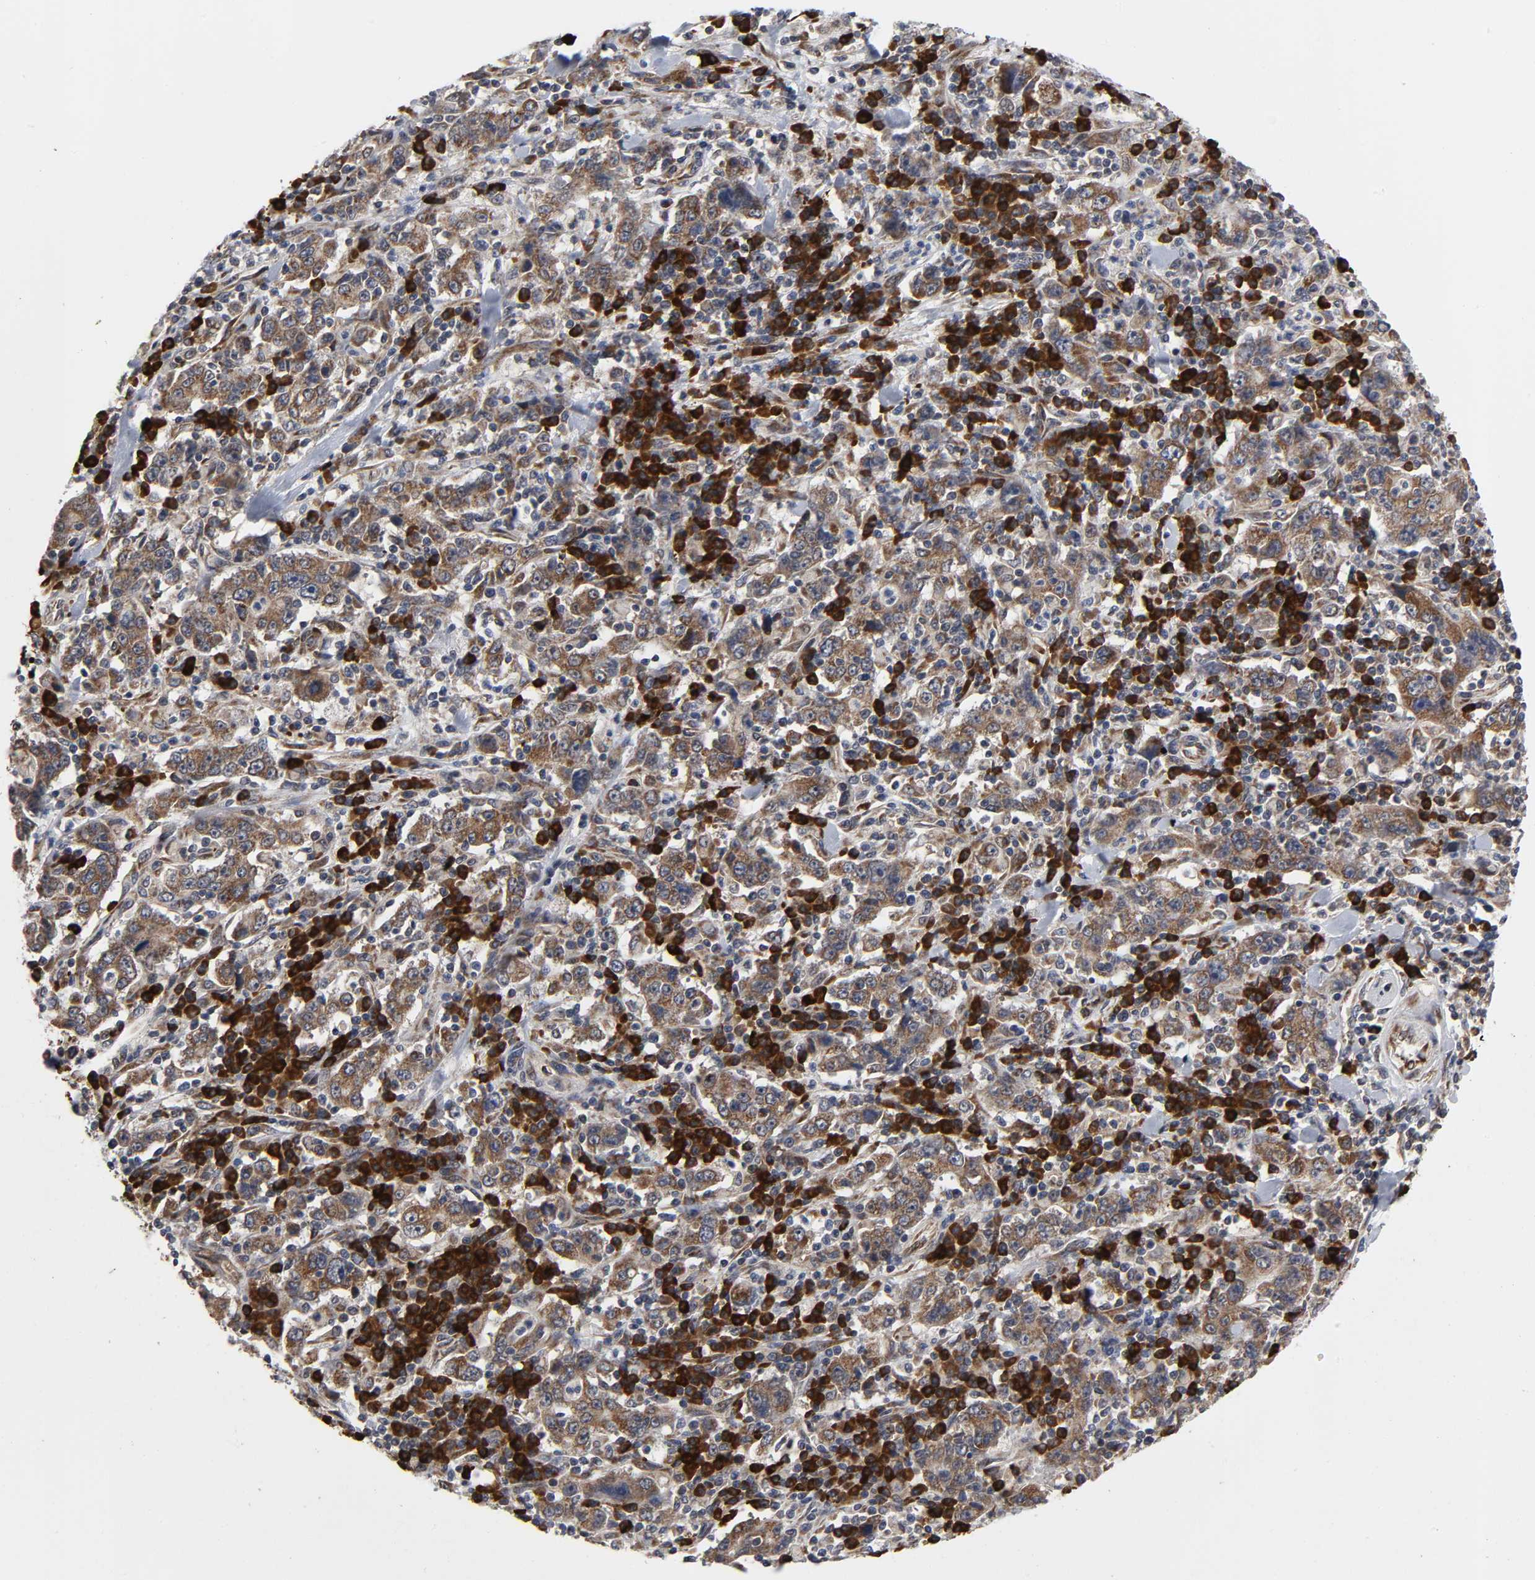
{"staining": {"intensity": "moderate", "quantity": ">75%", "location": "cytoplasmic/membranous"}, "tissue": "stomach cancer", "cell_type": "Tumor cells", "image_type": "cancer", "snomed": [{"axis": "morphology", "description": "Normal tissue, NOS"}, {"axis": "morphology", "description": "Adenocarcinoma, NOS"}, {"axis": "topography", "description": "Stomach, upper"}, {"axis": "topography", "description": "Stomach"}], "caption": "Immunohistochemical staining of adenocarcinoma (stomach) reveals medium levels of moderate cytoplasmic/membranous staining in about >75% of tumor cells.", "gene": "SLC30A9", "patient": {"sex": "male", "age": 59}}